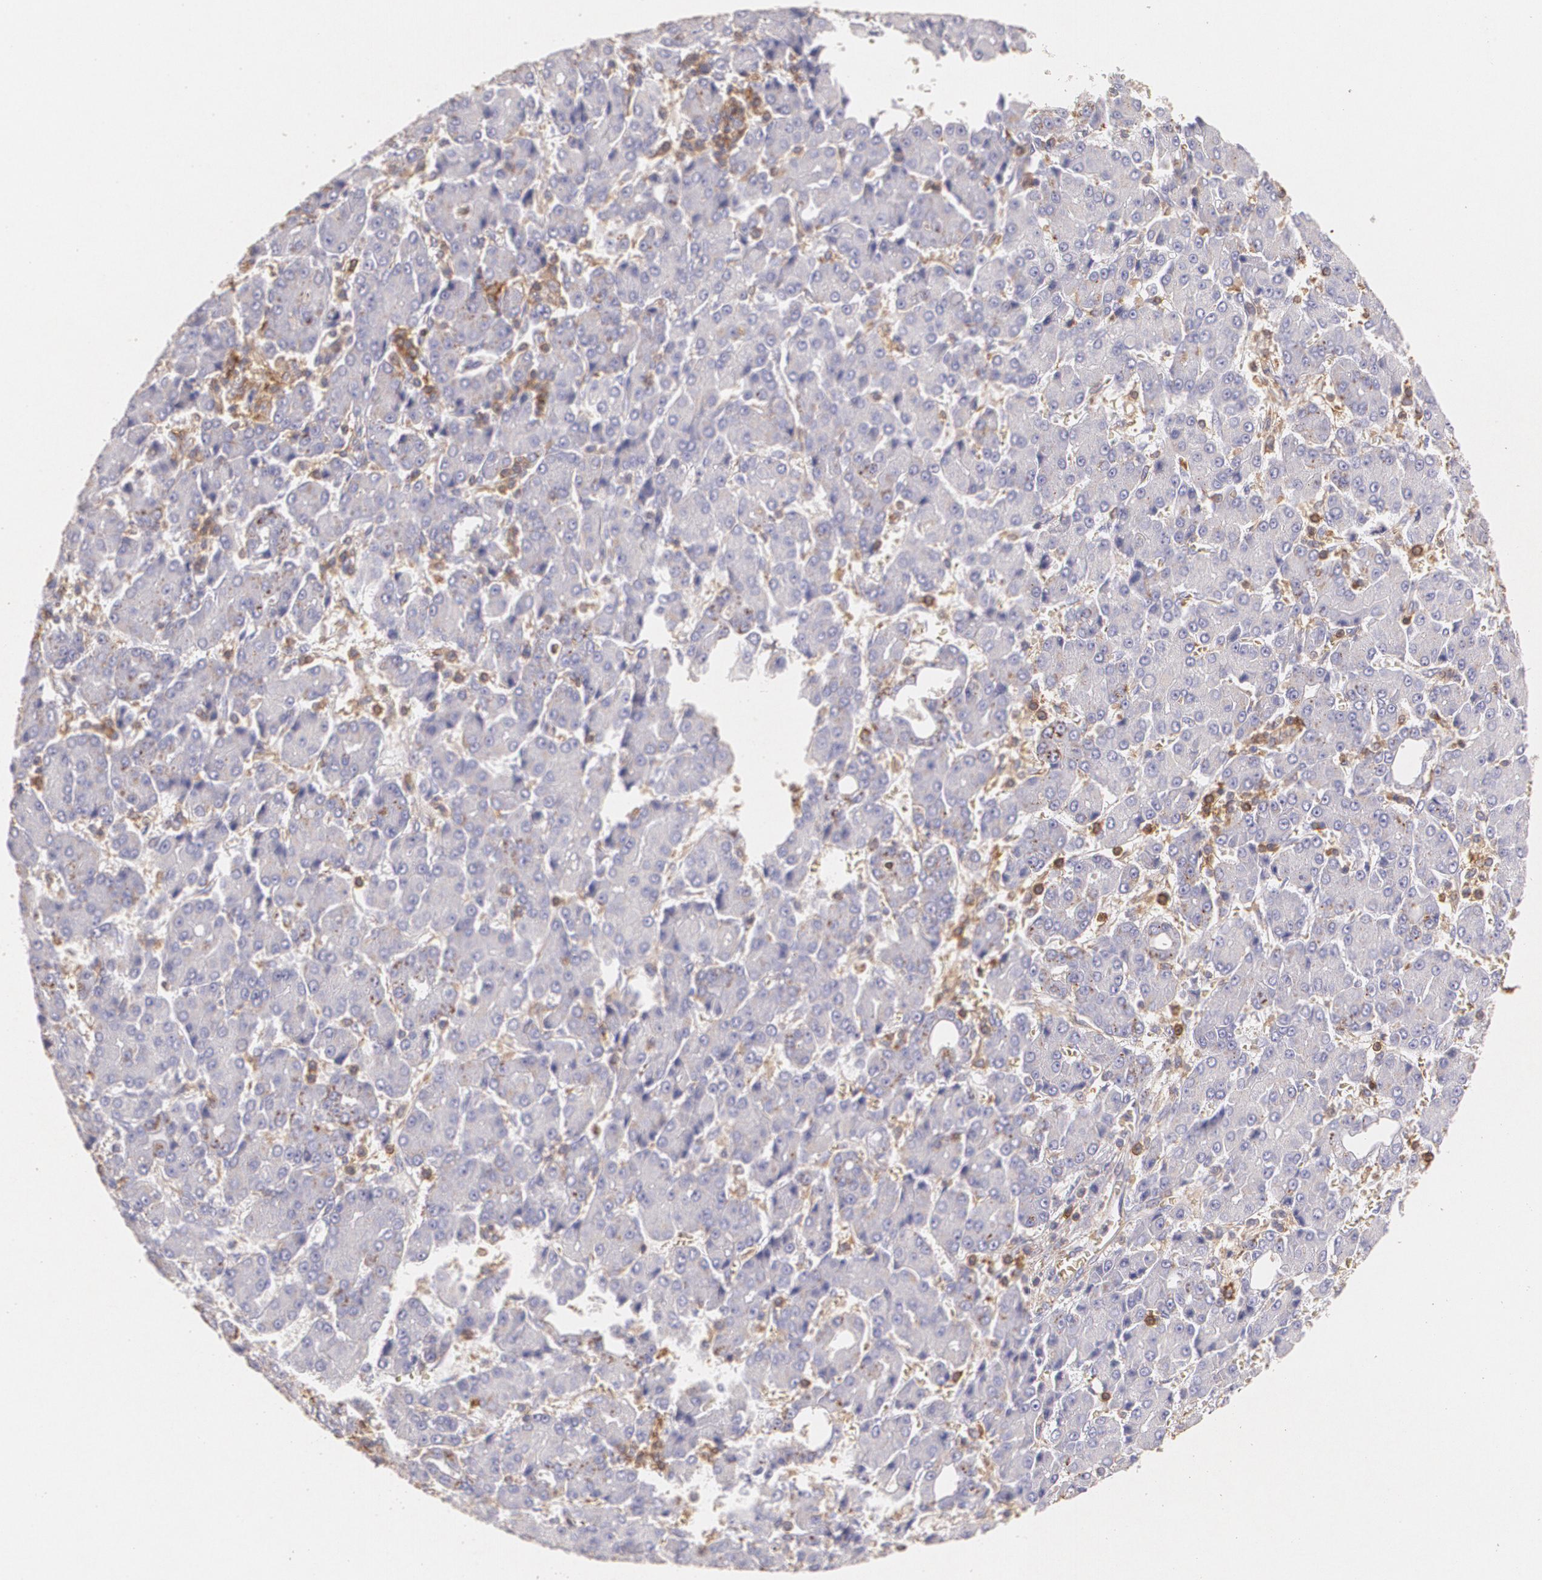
{"staining": {"intensity": "negative", "quantity": "none", "location": "none"}, "tissue": "liver cancer", "cell_type": "Tumor cells", "image_type": "cancer", "snomed": [{"axis": "morphology", "description": "Carcinoma, Hepatocellular, NOS"}, {"axis": "topography", "description": "Liver"}], "caption": "This is an immunohistochemistry photomicrograph of liver cancer (hepatocellular carcinoma). There is no expression in tumor cells.", "gene": "TGFBR1", "patient": {"sex": "male", "age": 69}}